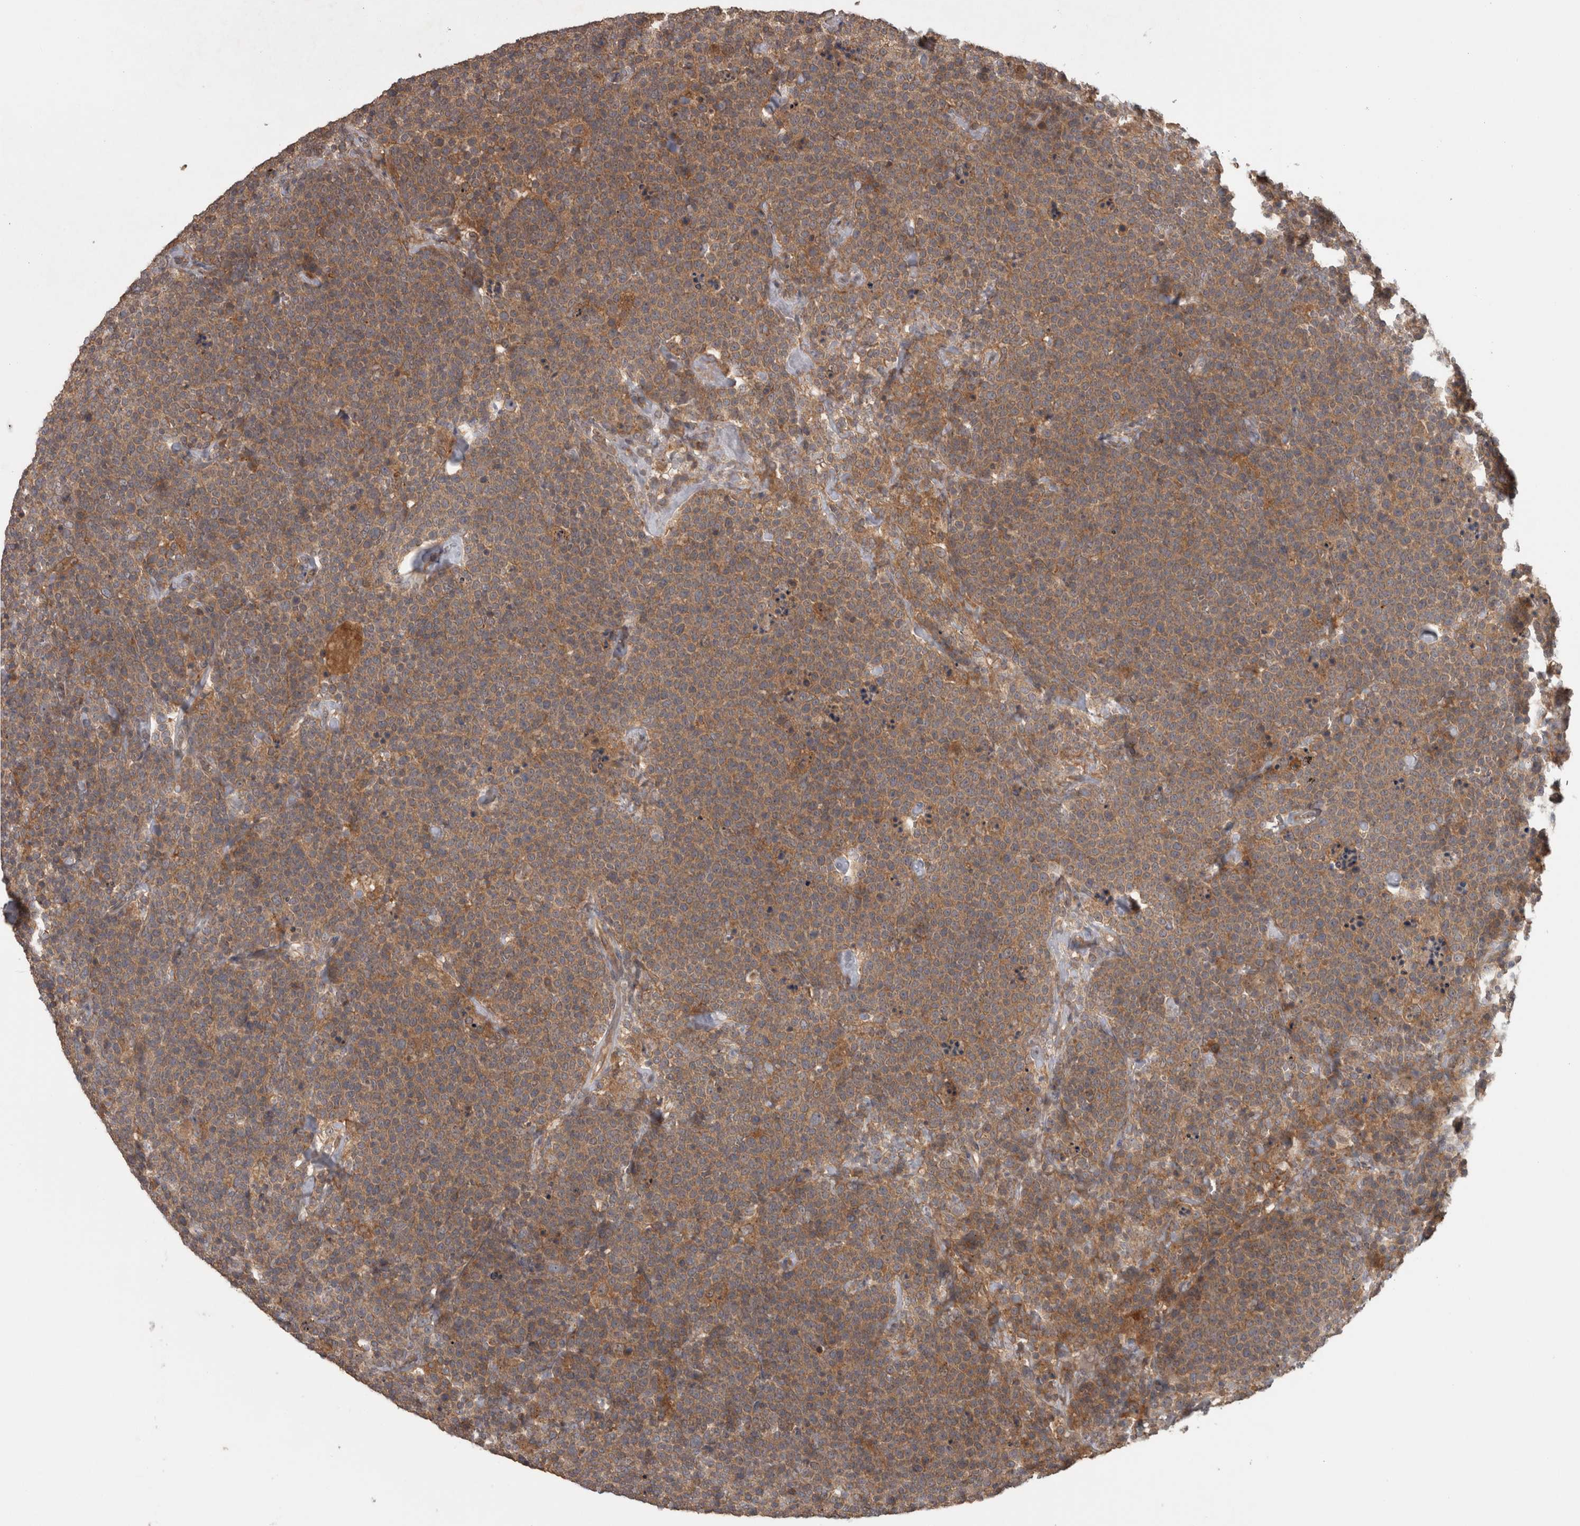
{"staining": {"intensity": "moderate", "quantity": ">75%", "location": "cytoplasmic/membranous"}, "tissue": "lymphoma", "cell_type": "Tumor cells", "image_type": "cancer", "snomed": [{"axis": "morphology", "description": "Malignant lymphoma, non-Hodgkin's type, High grade"}, {"axis": "topography", "description": "Lymph node"}], "caption": "Tumor cells display moderate cytoplasmic/membranous positivity in approximately >75% of cells in lymphoma.", "gene": "MICU3", "patient": {"sex": "male", "age": 61}}